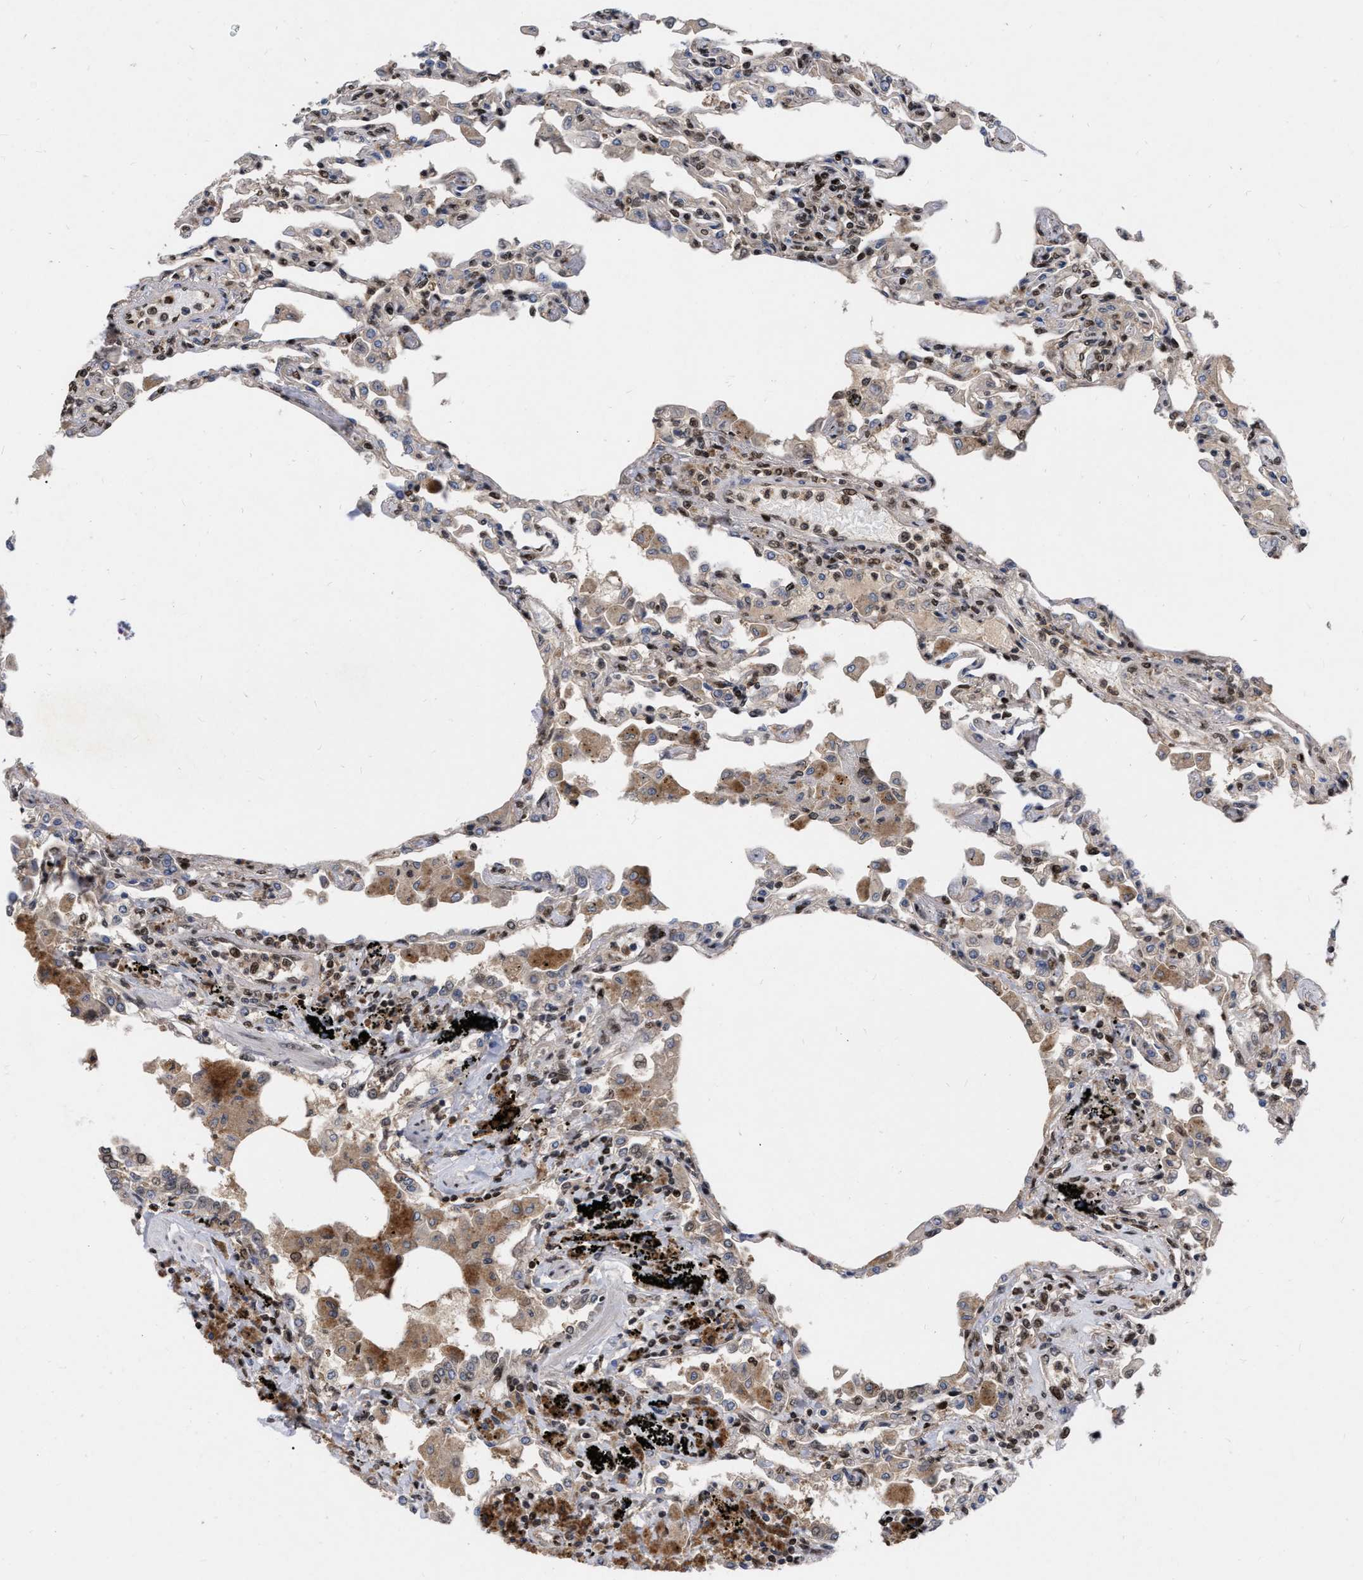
{"staining": {"intensity": "moderate", "quantity": "25%-75%", "location": "cytoplasmic/membranous"}, "tissue": "lung", "cell_type": "Alveolar cells", "image_type": "normal", "snomed": [{"axis": "morphology", "description": "Normal tissue, NOS"}, {"axis": "topography", "description": "Bronchus"}, {"axis": "topography", "description": "Lung"}], "caption": "Alveolar cells demonstrate medium levels of moderate cytoplasmic/membranous expression in about 25%-75% of cells in normal human lung.", "gene": "MDM4", "patient": {"sex": "female", "age": 49}}